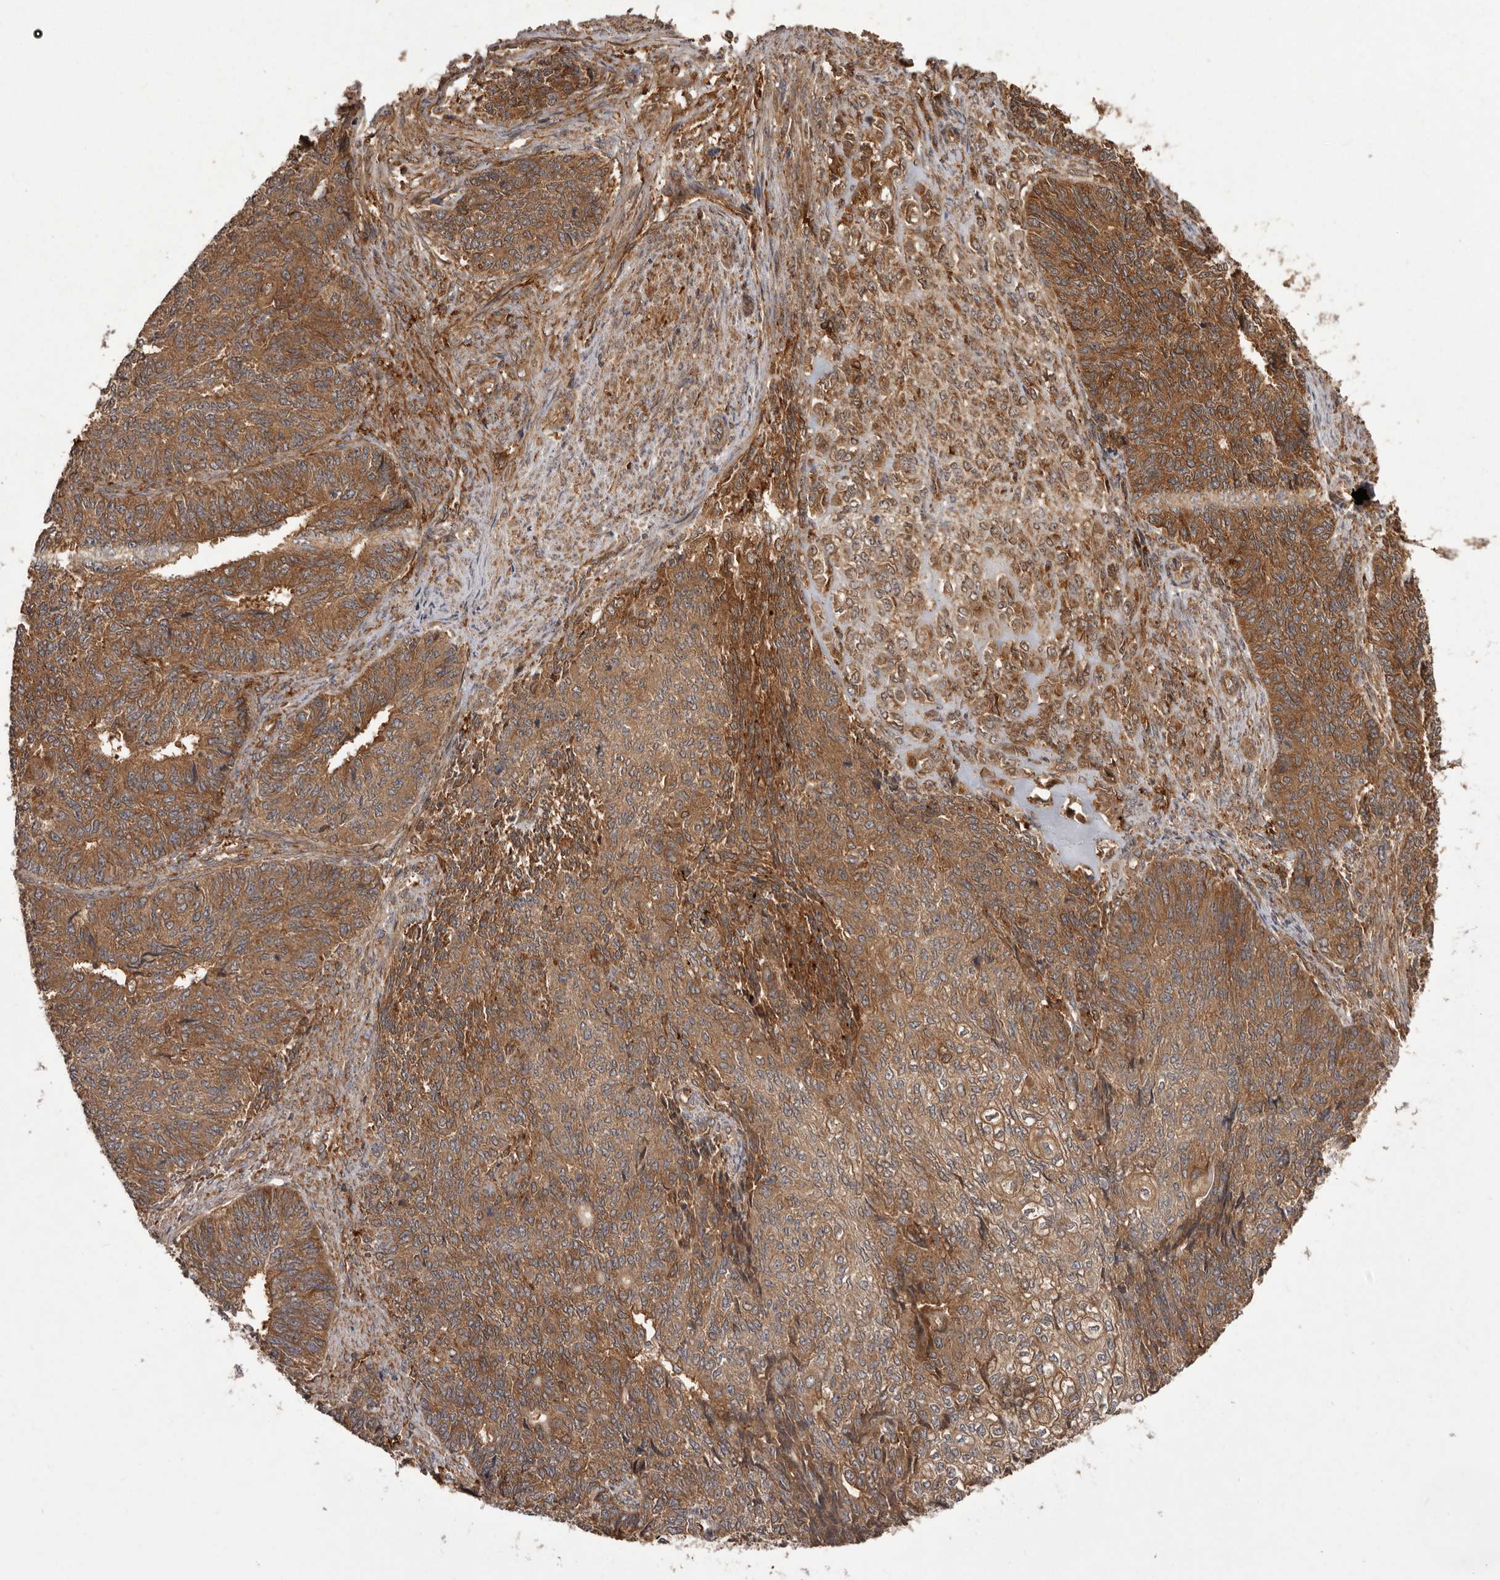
{"staining": {"intensity": "strong", "quantity": ">75%", "location": "cytoplasmic/membranous"}, "tissue": "endometrial cancer", "cell_type": "Tumor cells", "image_type": "cancer", "snomed": [{"axis": "morphology", "description": "Adenocarcinoma, NOS"}, {"axis": "topography", "description": "Endometrium"}], "caption": "There is high levels of strong cytoplasmic/membranous expression in tumor cells of endometrial cancer (adenocarcinoma), as demonstrated by immunohistochemical staining (brown color).", "gene": "SLC22A3", "patient": {"sex": "female", "age": 32}}